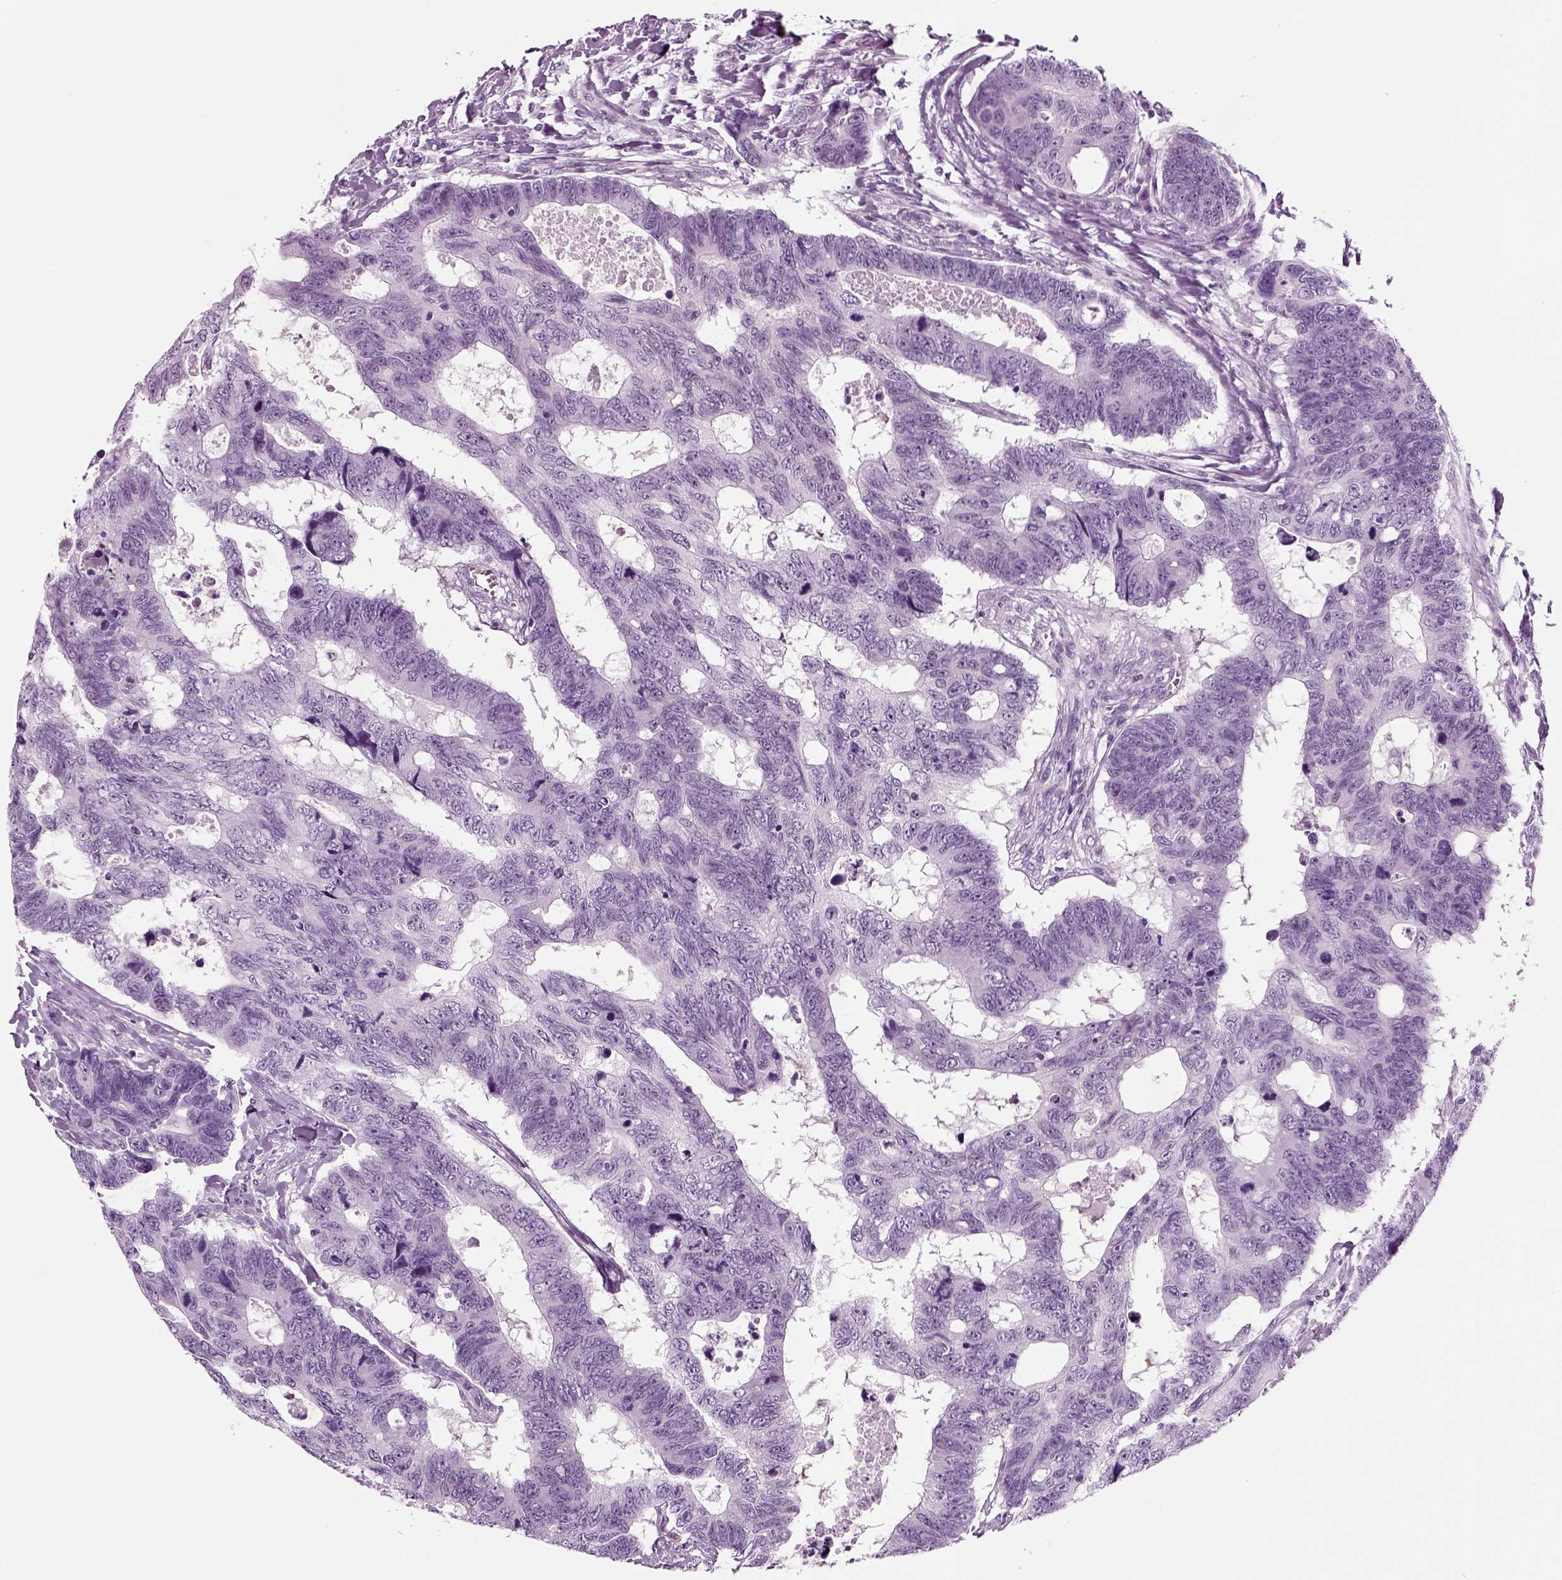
{"staining": {"intensity": "negative", "quantity": "none", "location": "none"}, "tissue": "colorectal cancer", "cell_type": "Tumor cells", "image_type": "cancer", "snomed": [{"axis": "morphology", "description": "Adenocarcinoma, NOS"}, {"axis": "topography", "description": "Colon"}], "caption": "DAB immunohistochemical staining of adenocarcinoma (colorectal) displays no significant expression in tumor cells.", "gene": "CRABP1", "patient": {"sex": "female", "age": 77}}